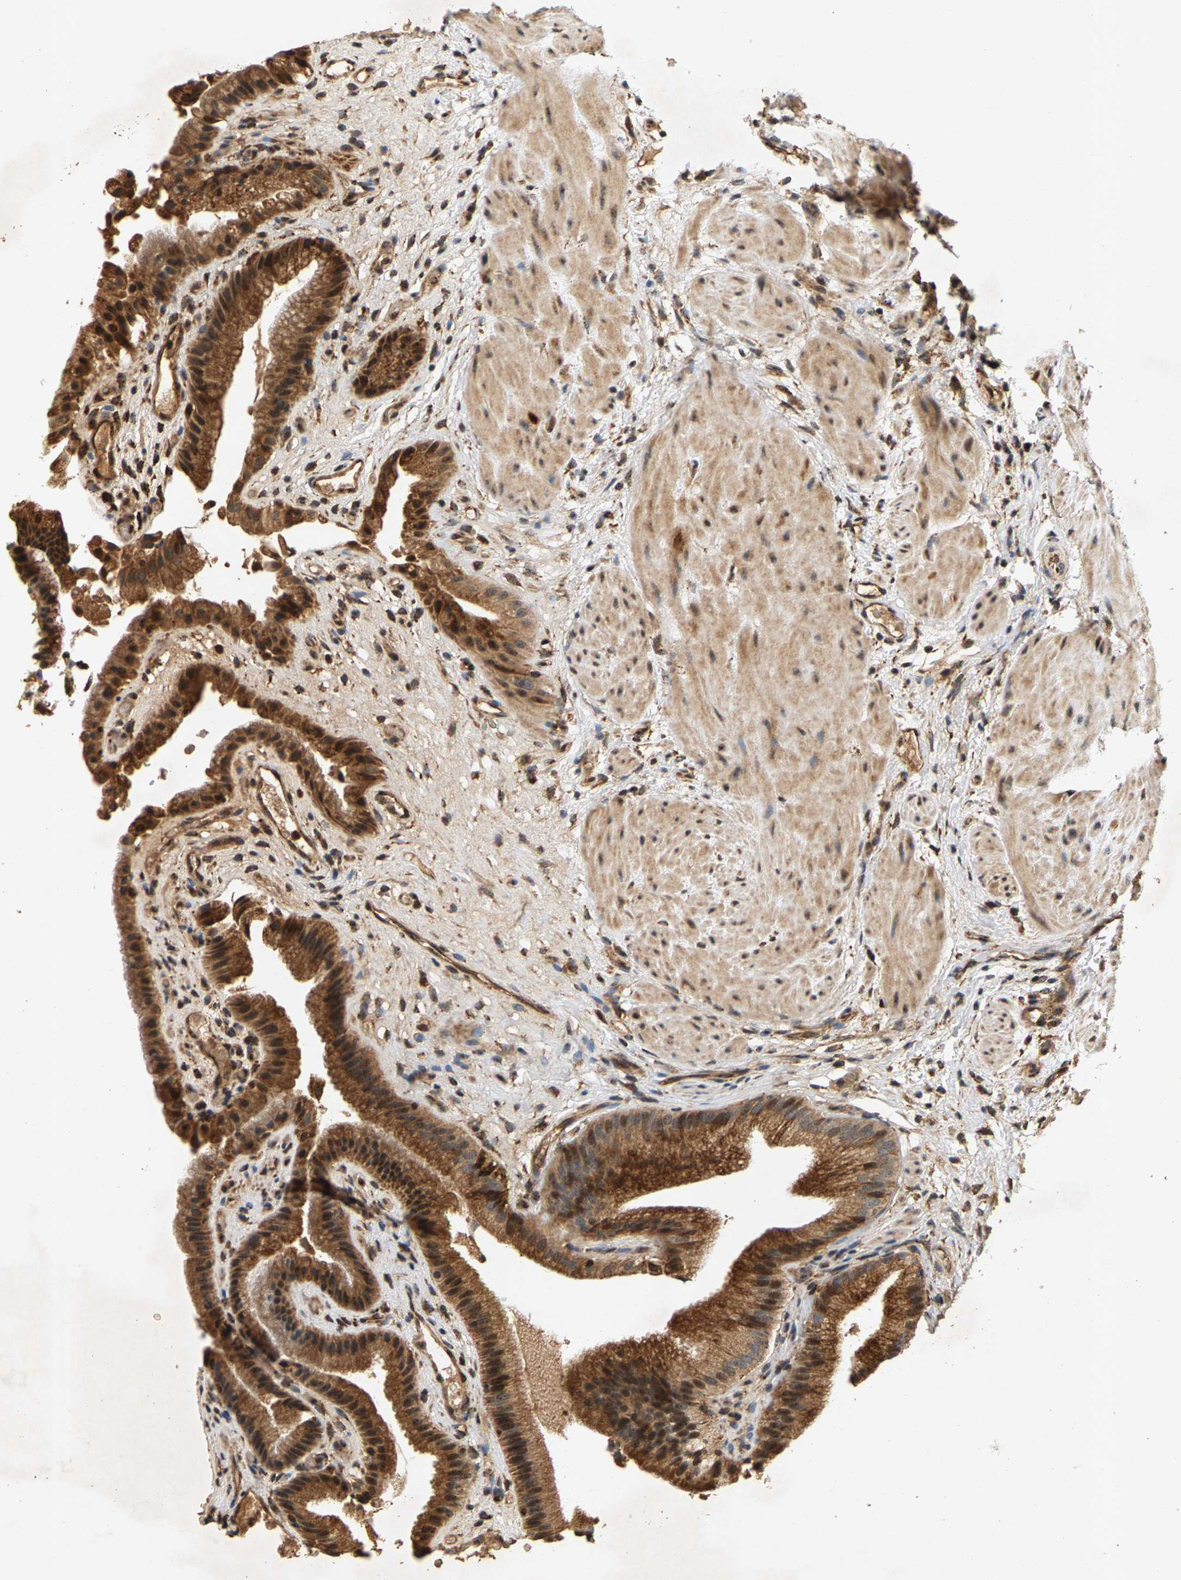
{"staining": {"intensity": "strong", "quantity": ">75%", "location": "cytoplasmic/membranous"}, "tissue": "gallbladder", "cell_type": "Glandular cells", "image_type": "normal", "snomed": [{"axis": "morphology", "description": "Normal tissue, NOS"}, {"axis": "topography", "description": "Gallbladder"}], "caption": "There is high levels of strong cytoplasmic/membranous expression in glandular cells of benign gallbladder, as demonstrated by immunohistochemical staining (brown color).", "gene": "CIDEC", "patient": {"sex": "male", "age": 49}}